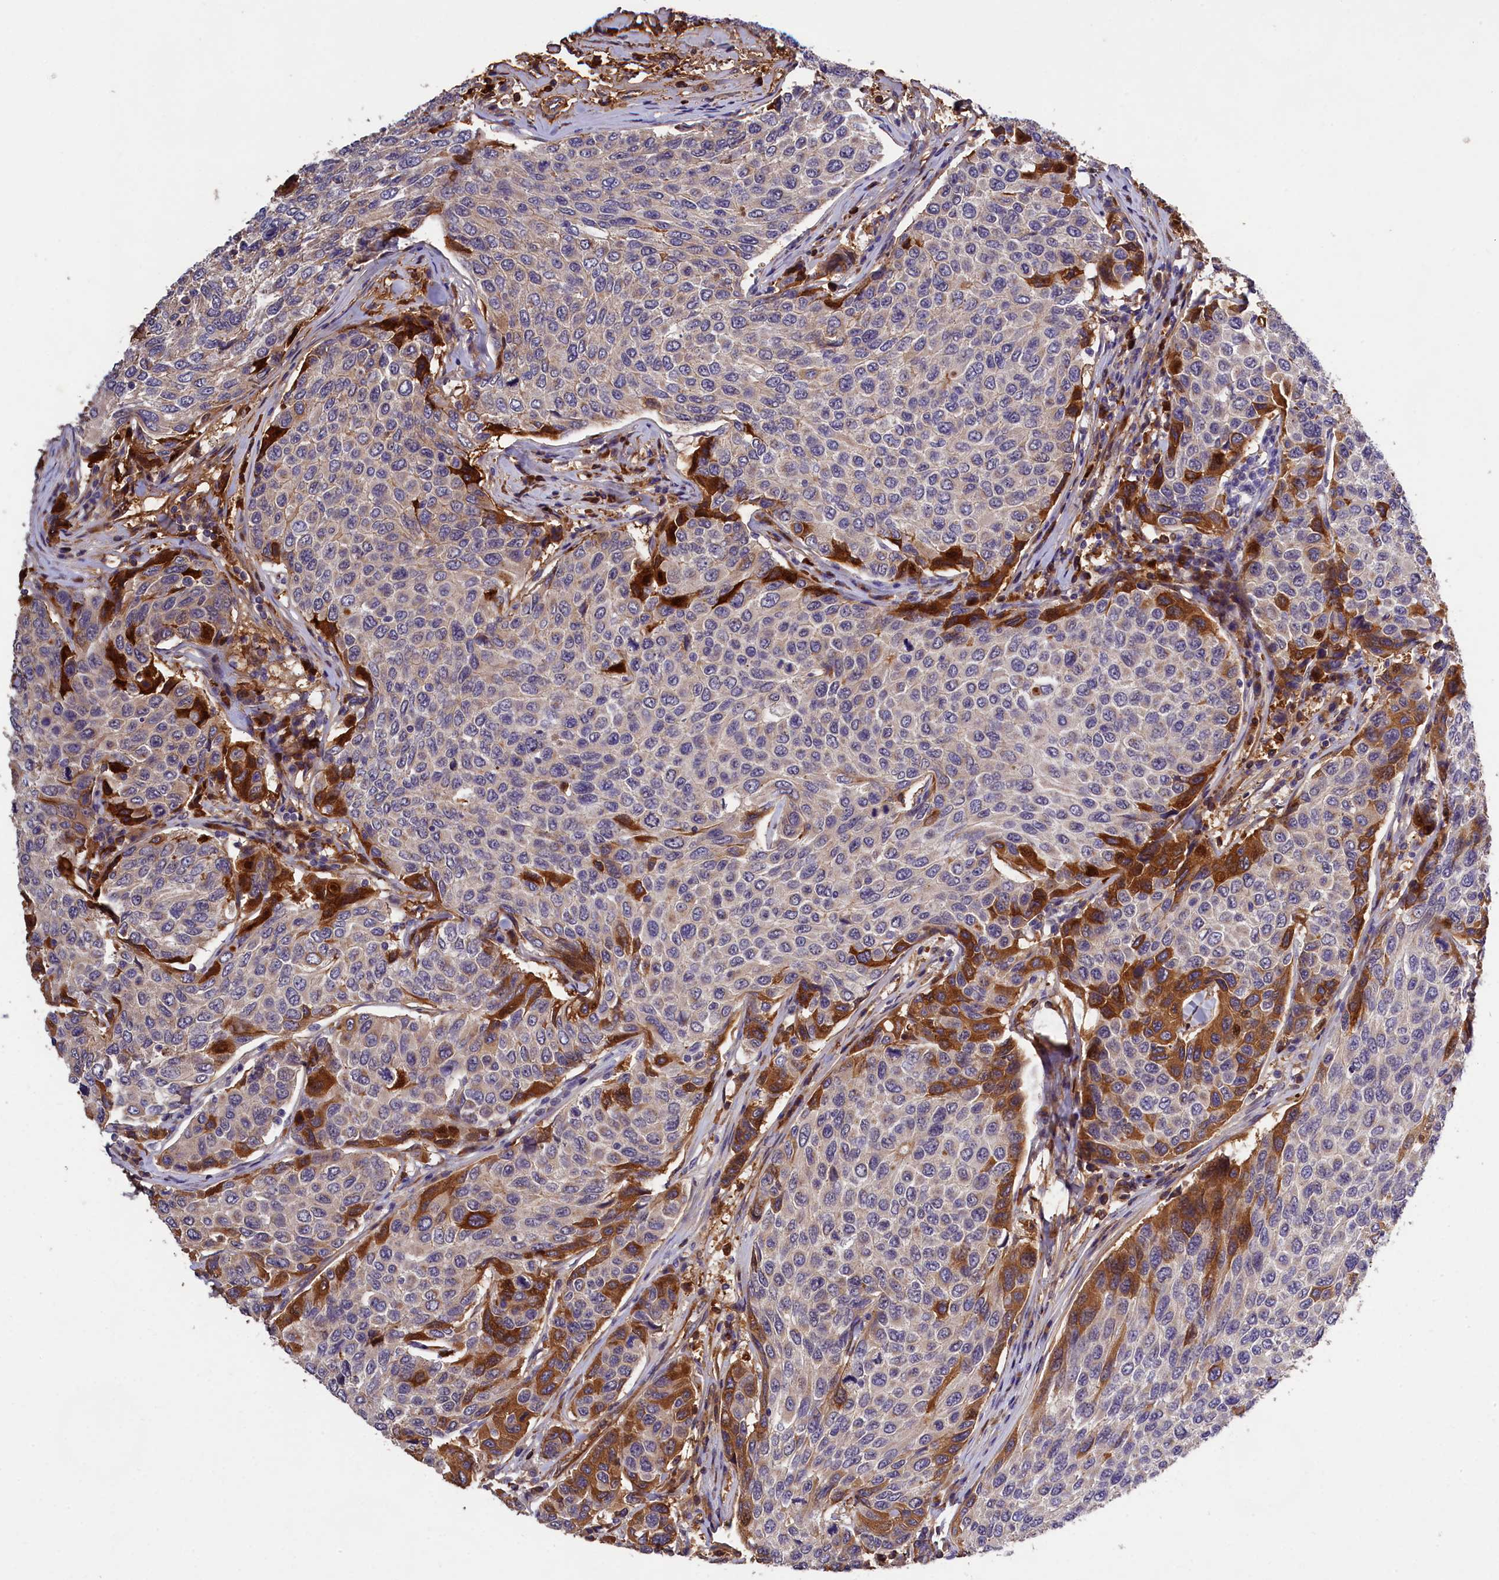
{"staining": {"intensity": "strong", "quantity": "<25%", "location": "cytoplasmic/membranous"}, "tissue": "breast cancer", "cell_type": "Tumor cells", "image_type": "cancer", "snomed": [{"axis": "morphology", "description": "Duct carcinoma"}, {"axis": "topography", "description": "Breast"}], "caption": "An immunohistochemistry histopathology image of tumor tissue is shown. Protein staining in brown highlights strong cytoplasmic/membranous positivity in breast intraductal carcinoma within tumor cells.", "gene": "PHAF1", "patient": {"sex": "female", "age": 55}}